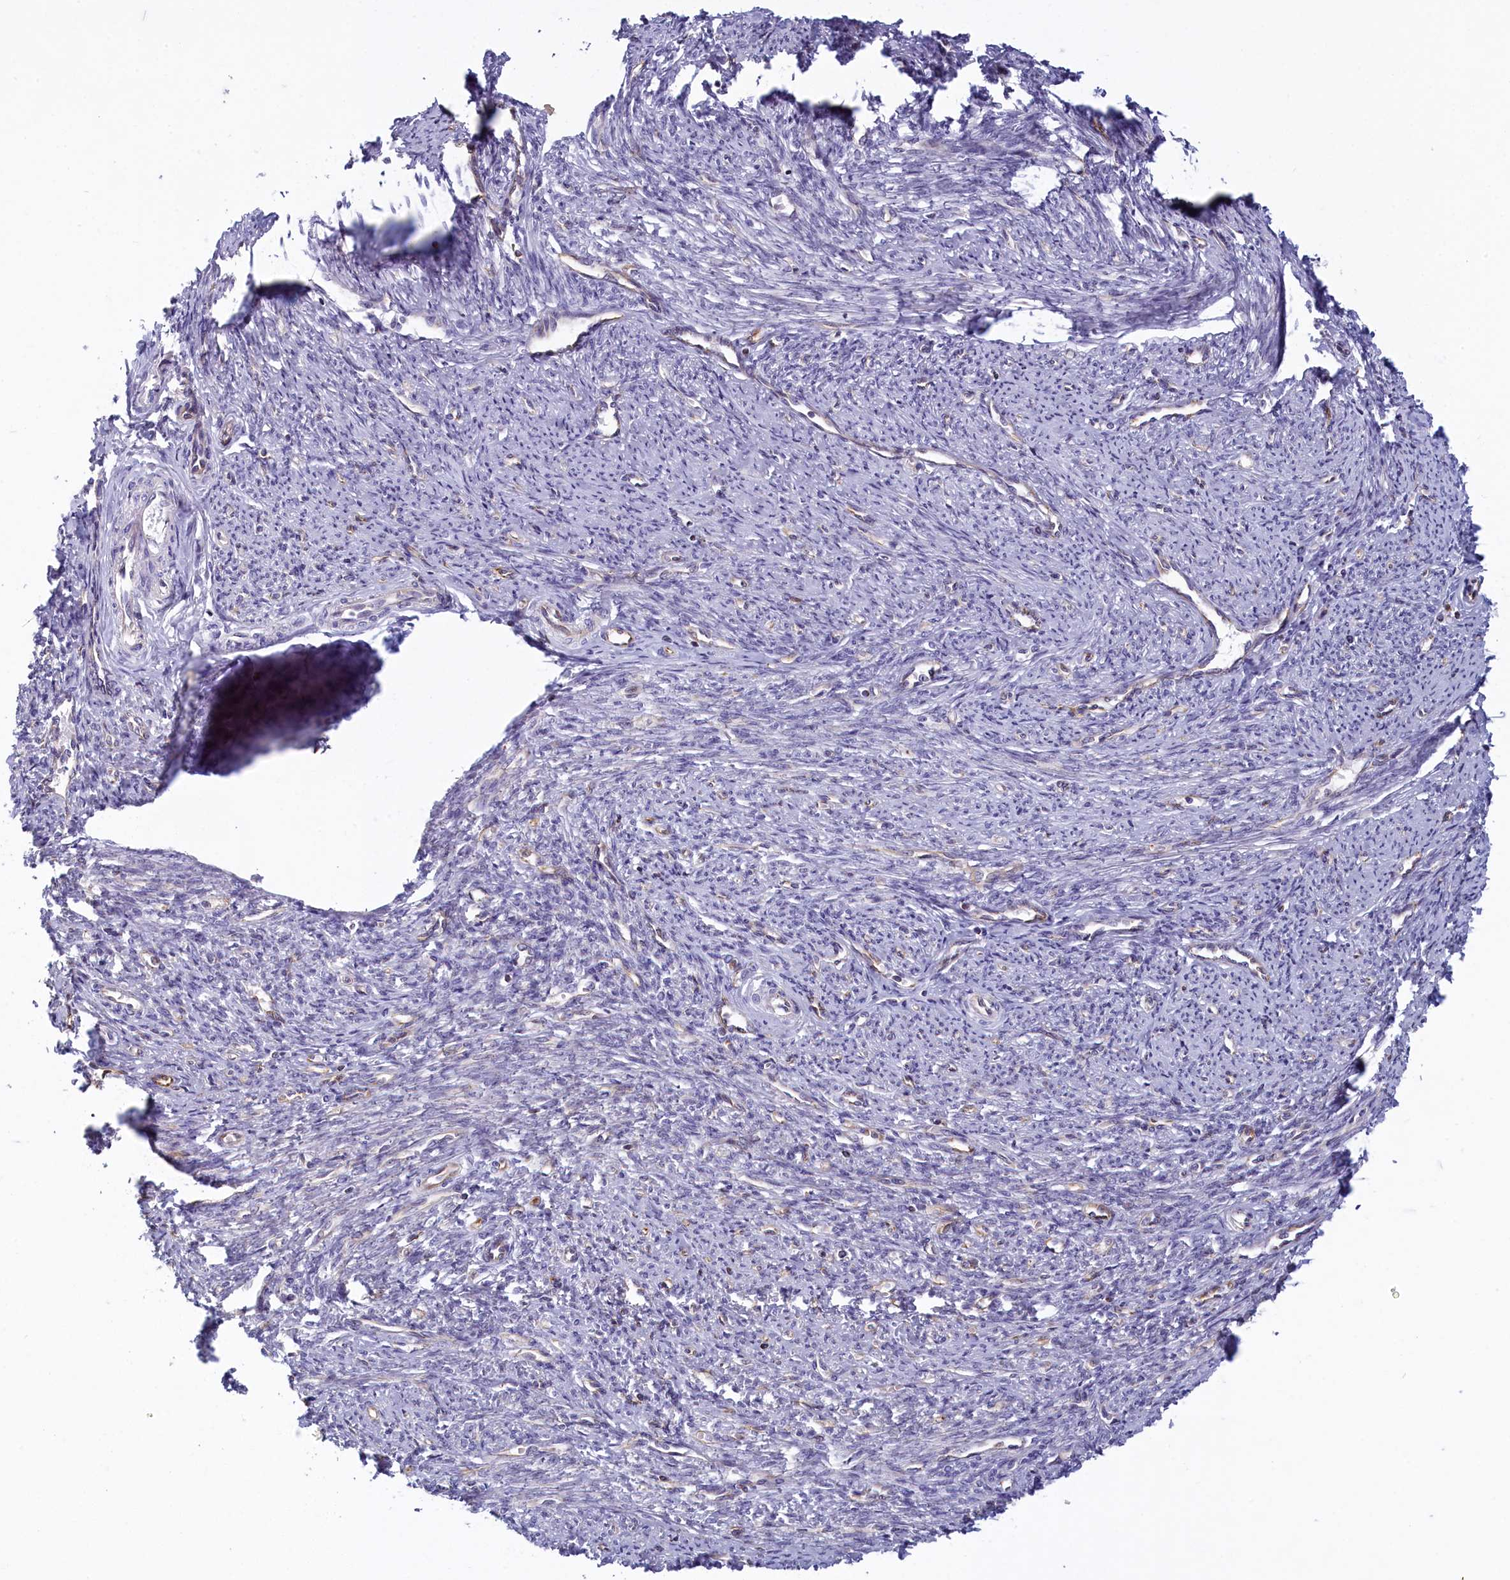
{"staining": {"intensity": "negative", "quantity": "none", "location": "none"}, "tissue": "smooth muscle", "cell_type": "Smooth muscle cells", "image_type": "normal", "snomed": [{"axis": "morphology", "description": "Normal tissue, NOS"}, {"axis": "topography", "description": "Smooth muscle"}, {"axis": "topography", "description": "Uterus"}], "caption": "Immunohistochemistry micrograph of normal smooth muscle: smooth muscle stained with DAB (3,3'-diaminobenzidine) displays no significant protein expression in smooth muscle cells.", "gene": "NOL10", "patient": {"sex": "female", "age": 59}}